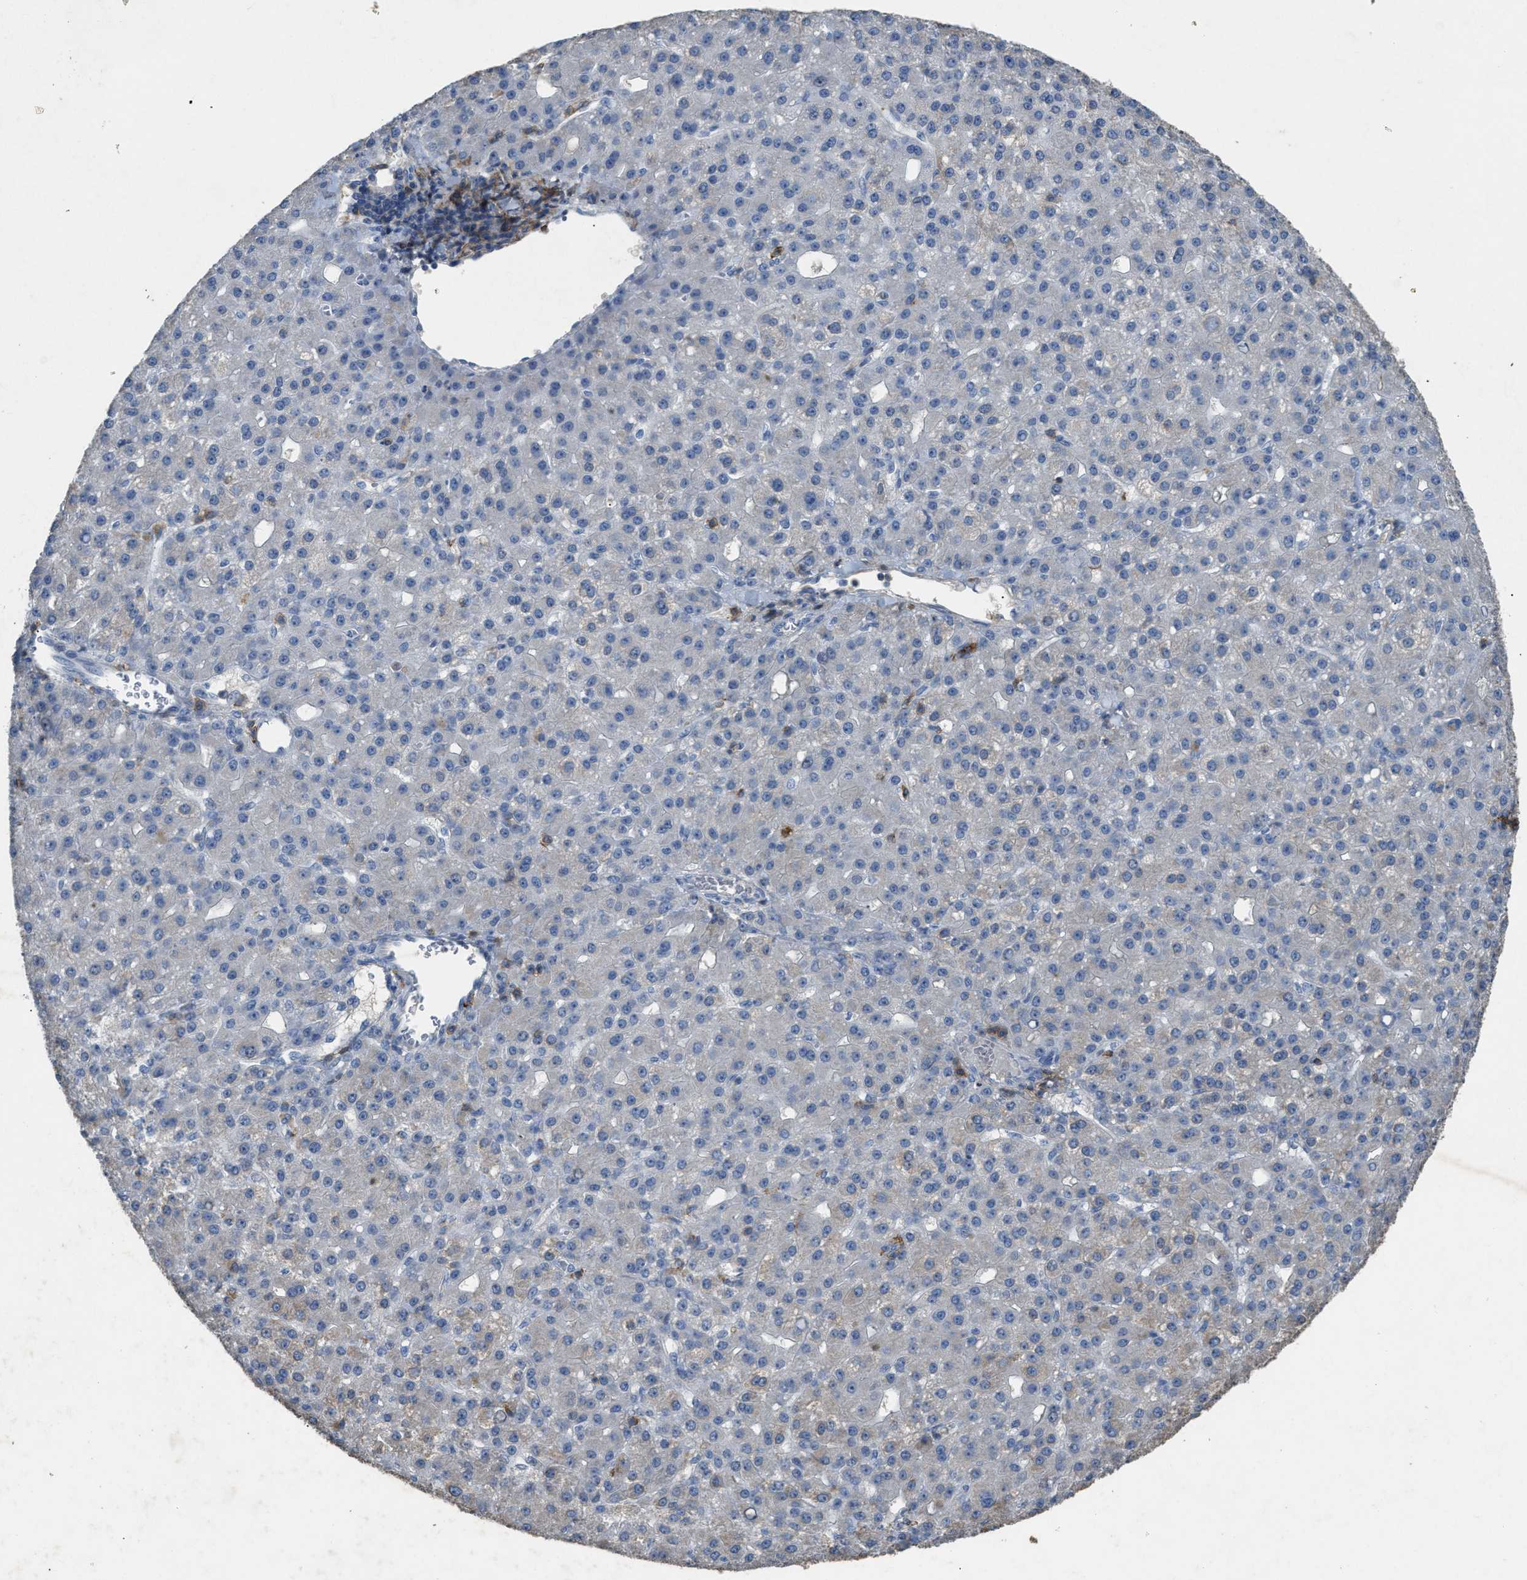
{"staining": {"intensity": "negative", "quantity": "none", "location": "none"}, "tissue": "liver cancer", "cell_type": "Tumor cells", "image_type": "cancer", "snomed": [{"axis": "morphology", "description": "Carcinoma, Hepatocellular, NOS"}, {"axis": "topography", "description": "Liver"}], "caption": "Immunohistochemistry histopathology image of human liver cancer (hepatocellular carcinoma) stained for a protein (brown), which shows no expression in tumor cells. Nuclei are stained in blue.", "gene": "OR51E1", "patient": {"sex": "male", "age": 67}}